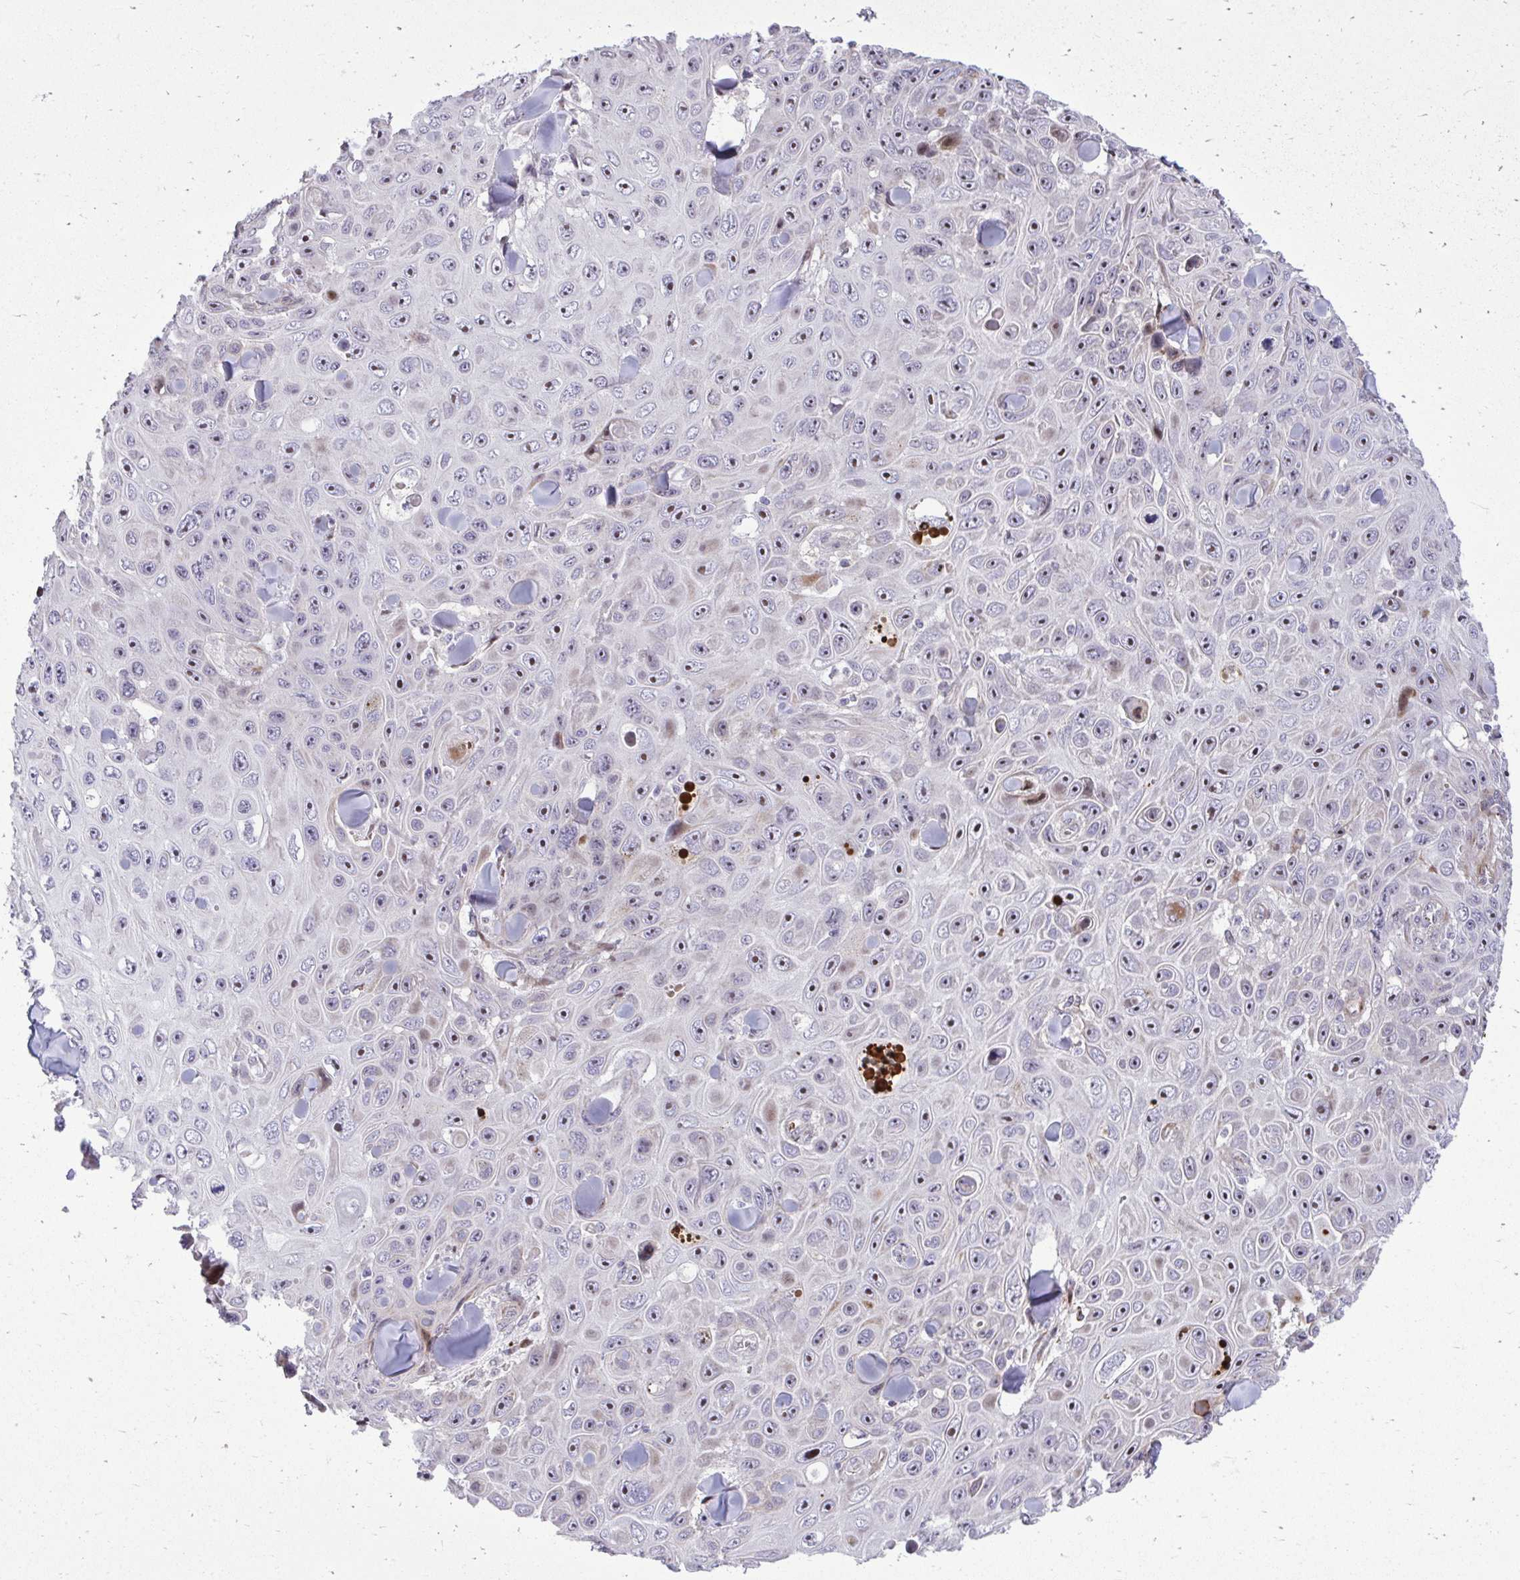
{"staining": {"intensity": "moderate", "quantity": "<25%", "location": "nuclear"}, "tissue": "skin cancer", "cell_type": "Tumor cells", "image_type": "cancer", "snomed": [{"axis": "morphology", "description": "Squamous cell carcinoma, NOS"}, {"axis": "topography", "description": "Skin"}], "caption": "A brown stain highlights moderate nuclear expression of a protein in human skin squamous cell carcinoma tumor cells.", "gene": "DLX4", "patient": {"sex": "male", "age": 82}}